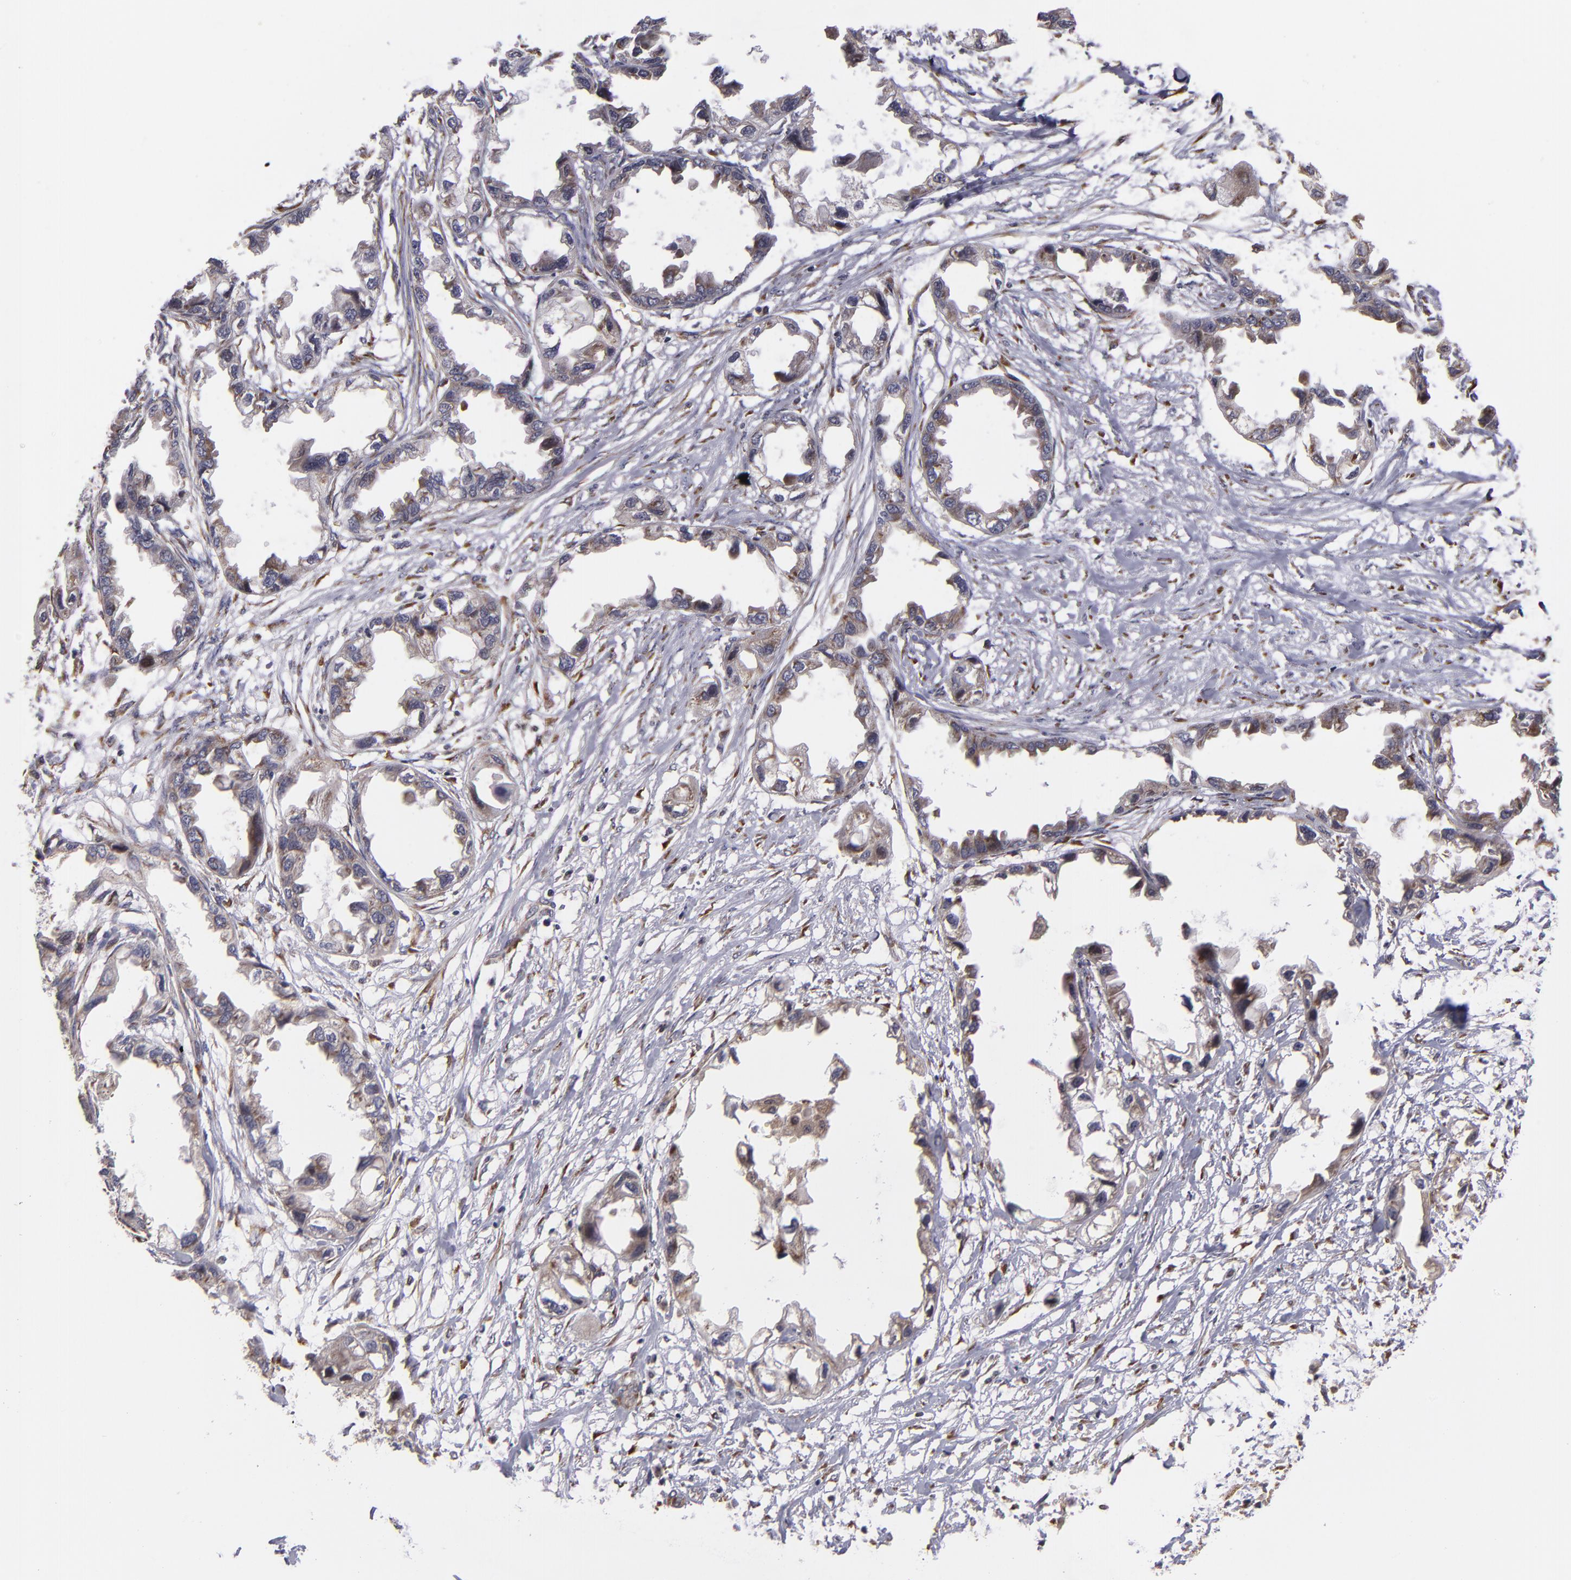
{"staining": {"intensity": "weak", "quantity": ">75%", "location": "cytoplasmic/membranous"}, "tissue": "endometrial cancer", "cell_type": "Tumor cells", "image_type": "cancer", "snomed": [{"axis": "morphology", "description": "Adenocarcinoma, NOS"}, {"axis": "topography", "description": "Endometrium"}], "caption": "The photomicrograph displays staining of endometrial adenocarcinoma, revealing weak cytoplasmic/membranous protein staining (brown color) within tumor cells. (IHC, brightfield microscopy, high magnification).", "gene": "CASP1", "patient": {"sex": "female", "age": 67}}